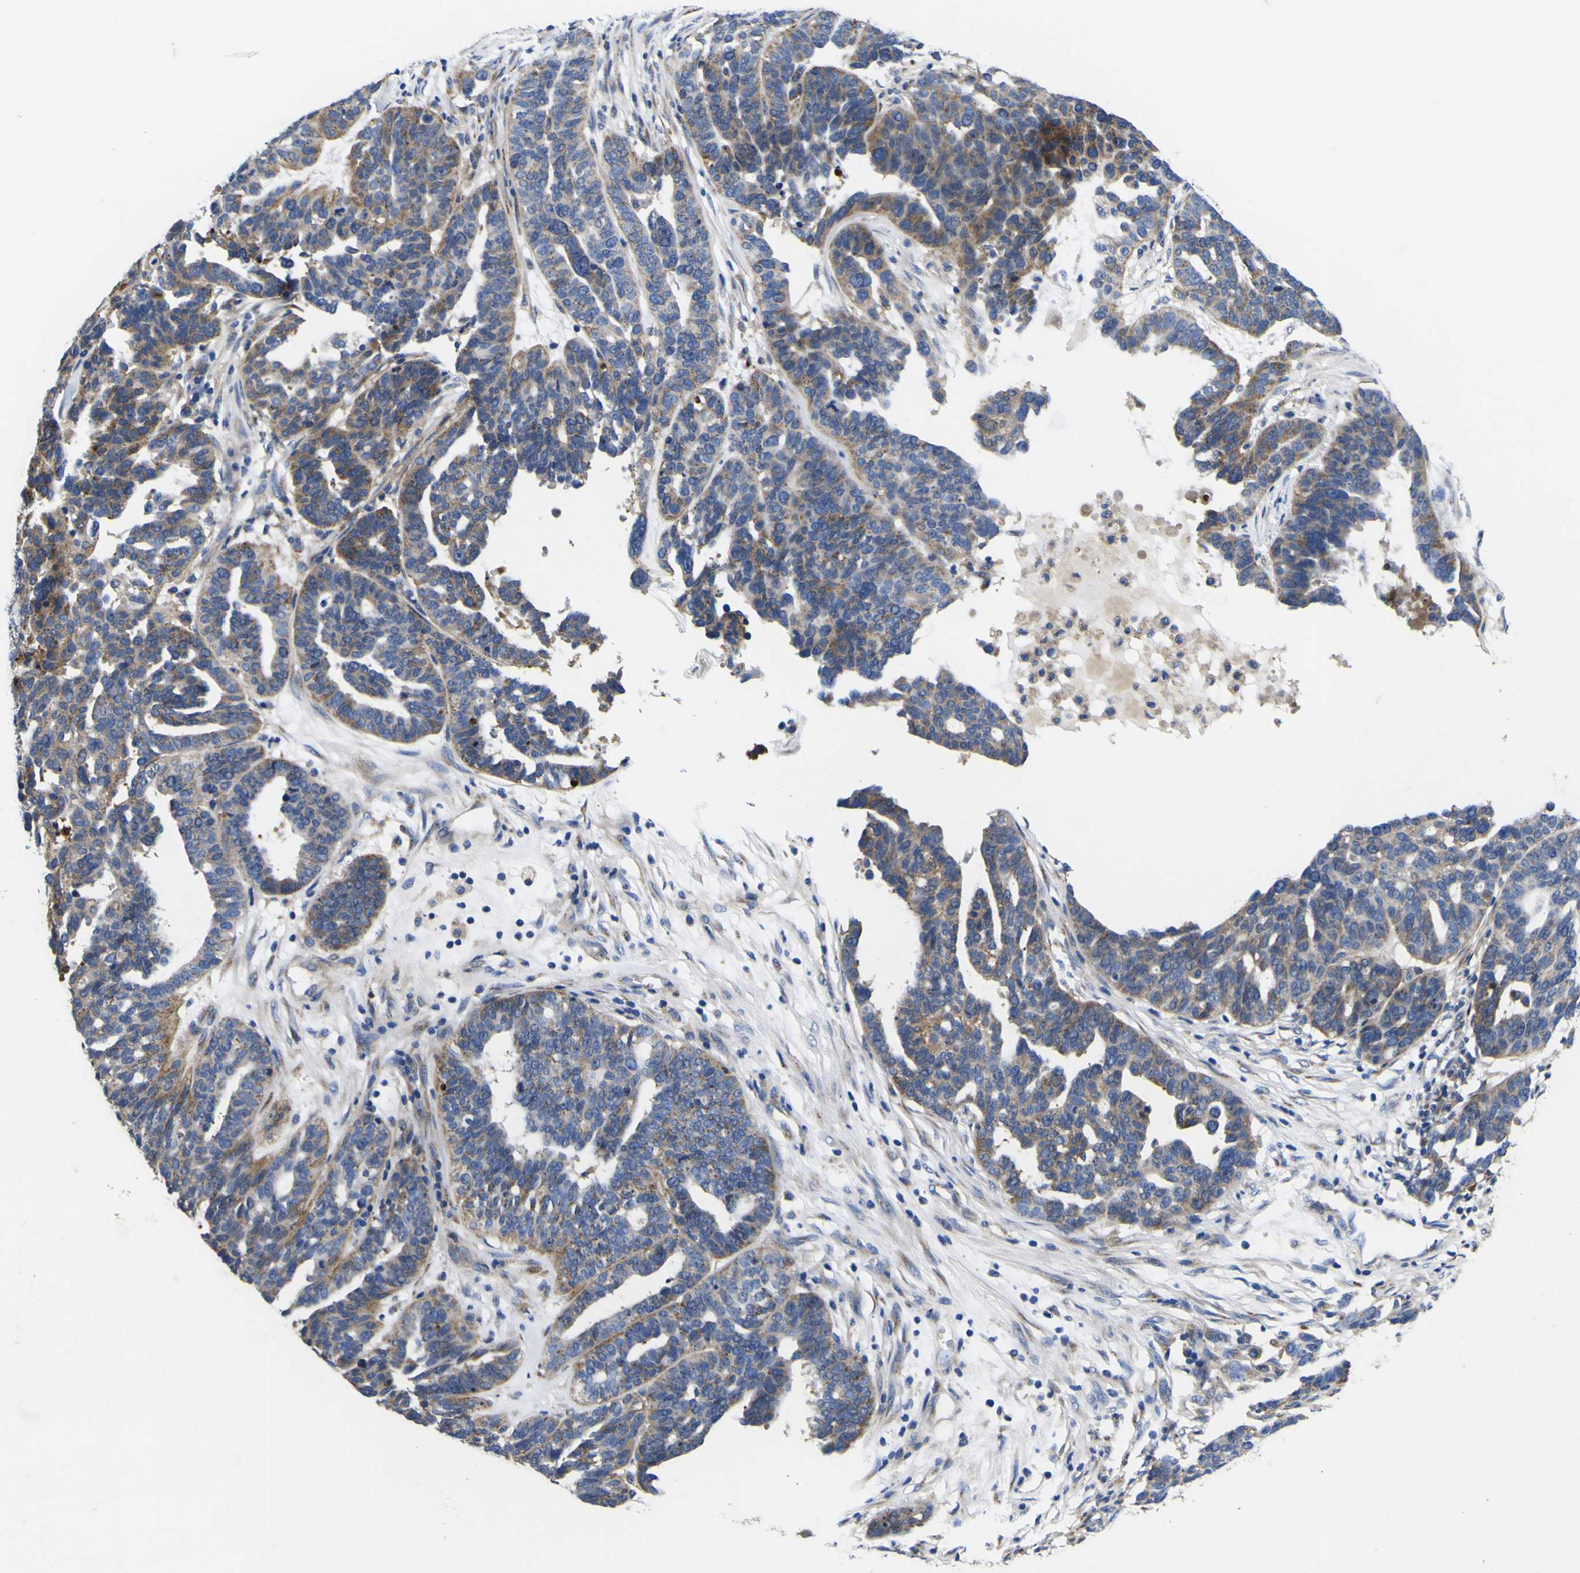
{"staining": {"intensity": "moderate", "quantity": ">75%", "location": "cytoplasmic/membranous"}, "tissue": "ovarian cancer", "cell_type": "Tumor cells", "image_type": "cancer", "snomed": [{"axis": "morphology", "description": "Cystadenocarcinoma, serous, NOS"}, {"axis": "topography", "description": "Ovary"}], "caption": "Serous cystadenocarcinoma (ovarian) was stained to show a protein in brown. There is medium levels of moderate cytoplasmic/membranous positivity in about >75% of tumor cells.", "gene": "COA1", "patient": {"sex": "female", "age": 59}}